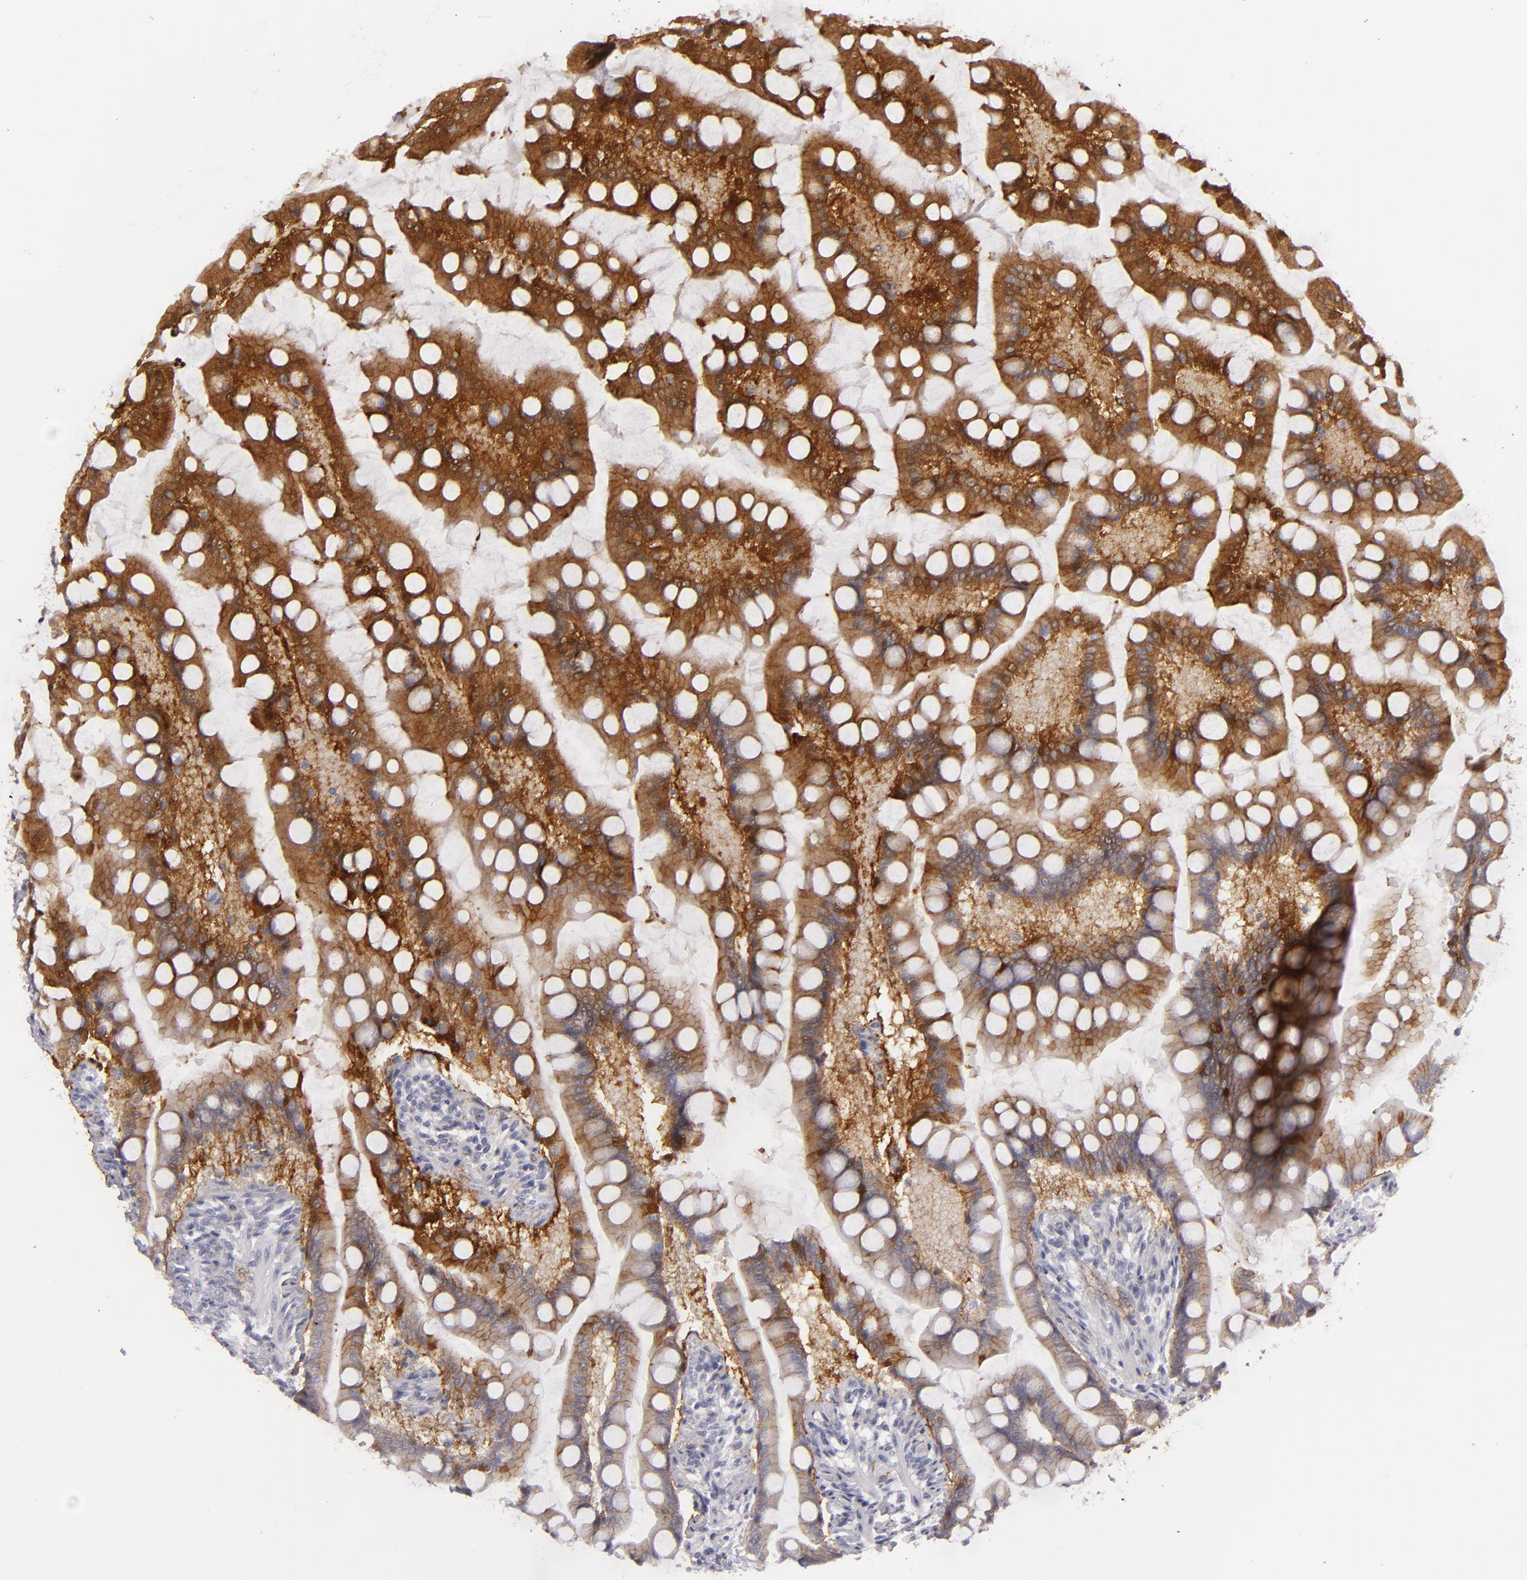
{"staining": {"intensity": "moderate", "quantity": ">75%", "location": "cytoplasmic/membranous"}, "tissue": "small intestine", "cell_type": "Glandular cells", "image_type": "normal", "snomed": [{"axis": "morphology", "description": "Normal tissue, NOS"}, {"axis": "topography", "description": "Small intestine"}], "caption": "Moderate cytoplasmic/membranous protein positivity is seen in approximately >75% of glandular cells in small intestine.", "gene": "JUP", "patient": {"sex": "male", "age": 41}}